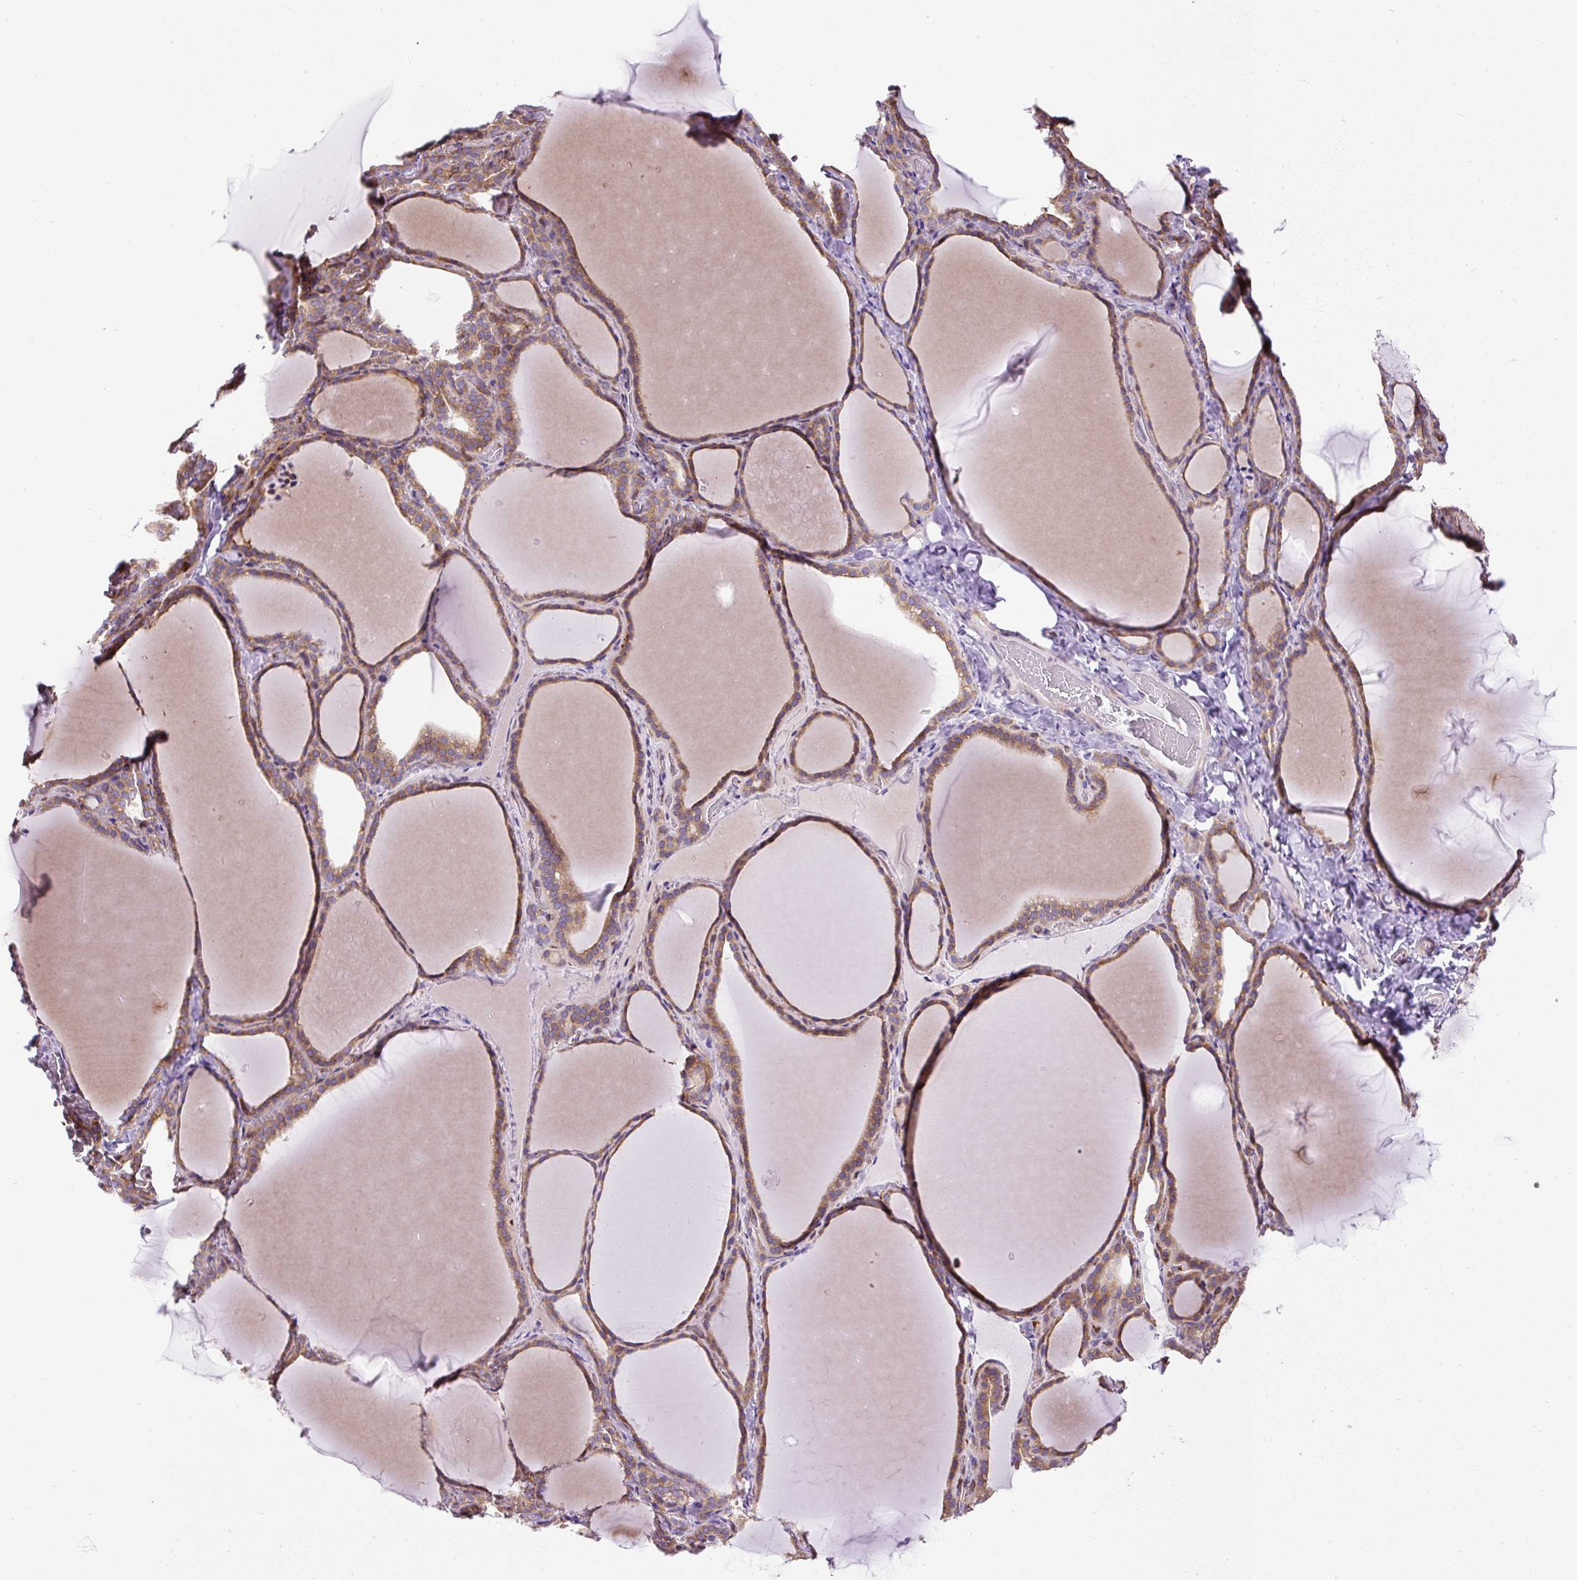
{"staining": {"intensity": "moderate", "quantity": ">75%", "location": "cytoplasmic/membranous"}, "tissue": "thyroid gland", "cell_type": "Glandular cells", "image_type": "normal", "snomed": [{"axis": "morphology", "description": "Normal tissue, NOS"}, {"axis": "topography", "description": "Thyroid gland"}], "caption": "Protein staining by immunohistochemistry shows moderate cytoplasmic/membranous staining in approximately >75% of glandular cells in benign thyroid gland.", "gene": "MAP1S", "patient": {"sex": "female", "age": 22}}